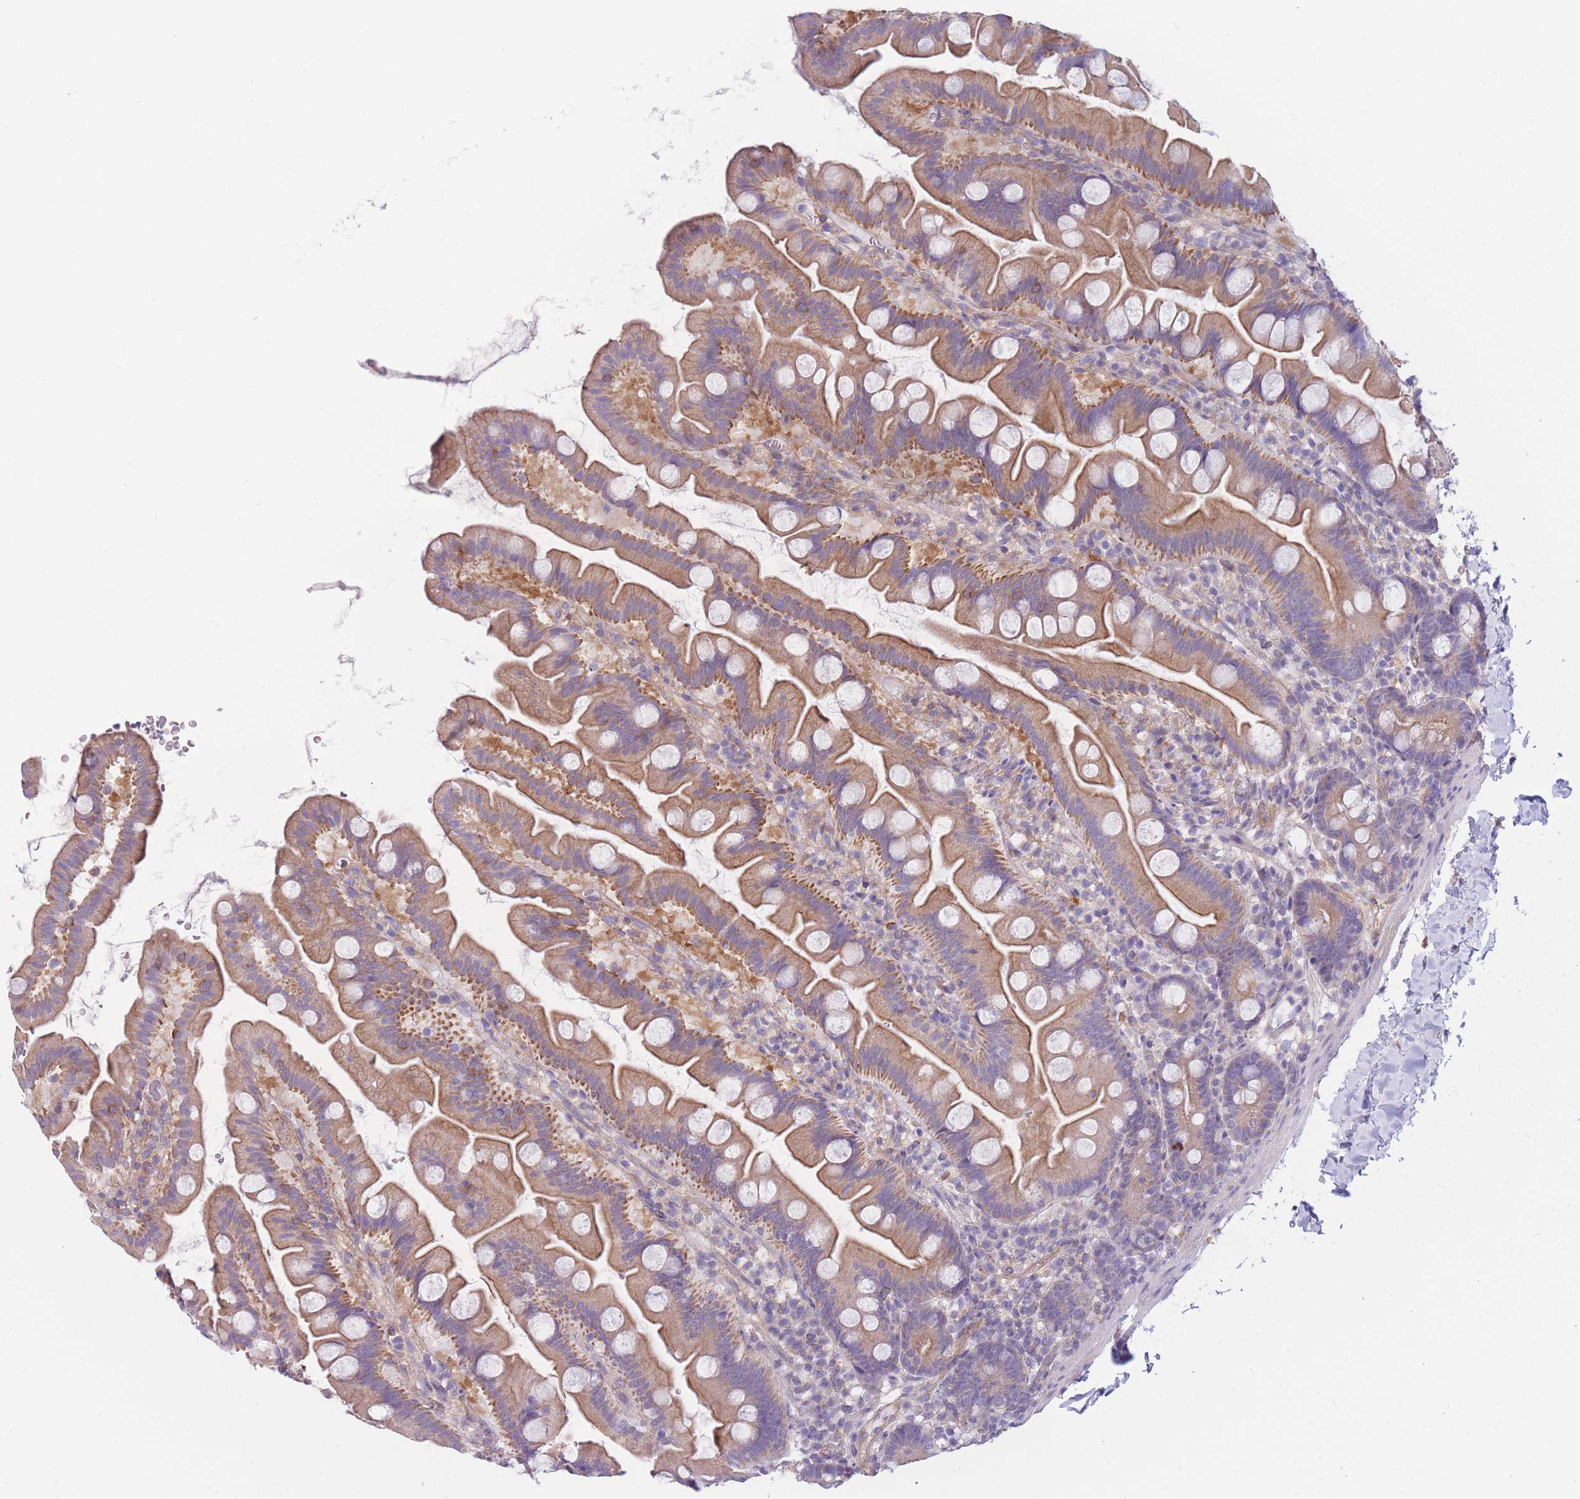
{"staining": {"intensity": "moderate", "quantity": ">75%", "location": "cytoplasmic/membranous"}, "tissue": "small intestine", "cell_type": "Glandular cells", "image_type": "normal", "snomed": [{"axis": "morphology", "description": "Normal tissue, NOS"}, {"axis": "topography", "description": "Small intestine"}], "caption": "A high-resolution photomicrograph shows immunohistochemistry (IHC) staining of normal small intestine, which shows moderate cytoplasmic/membranous expression in about >75% of glandular cells.", "gene": "SERPINB3", "patient": {"sex": "female", "age": 68}}